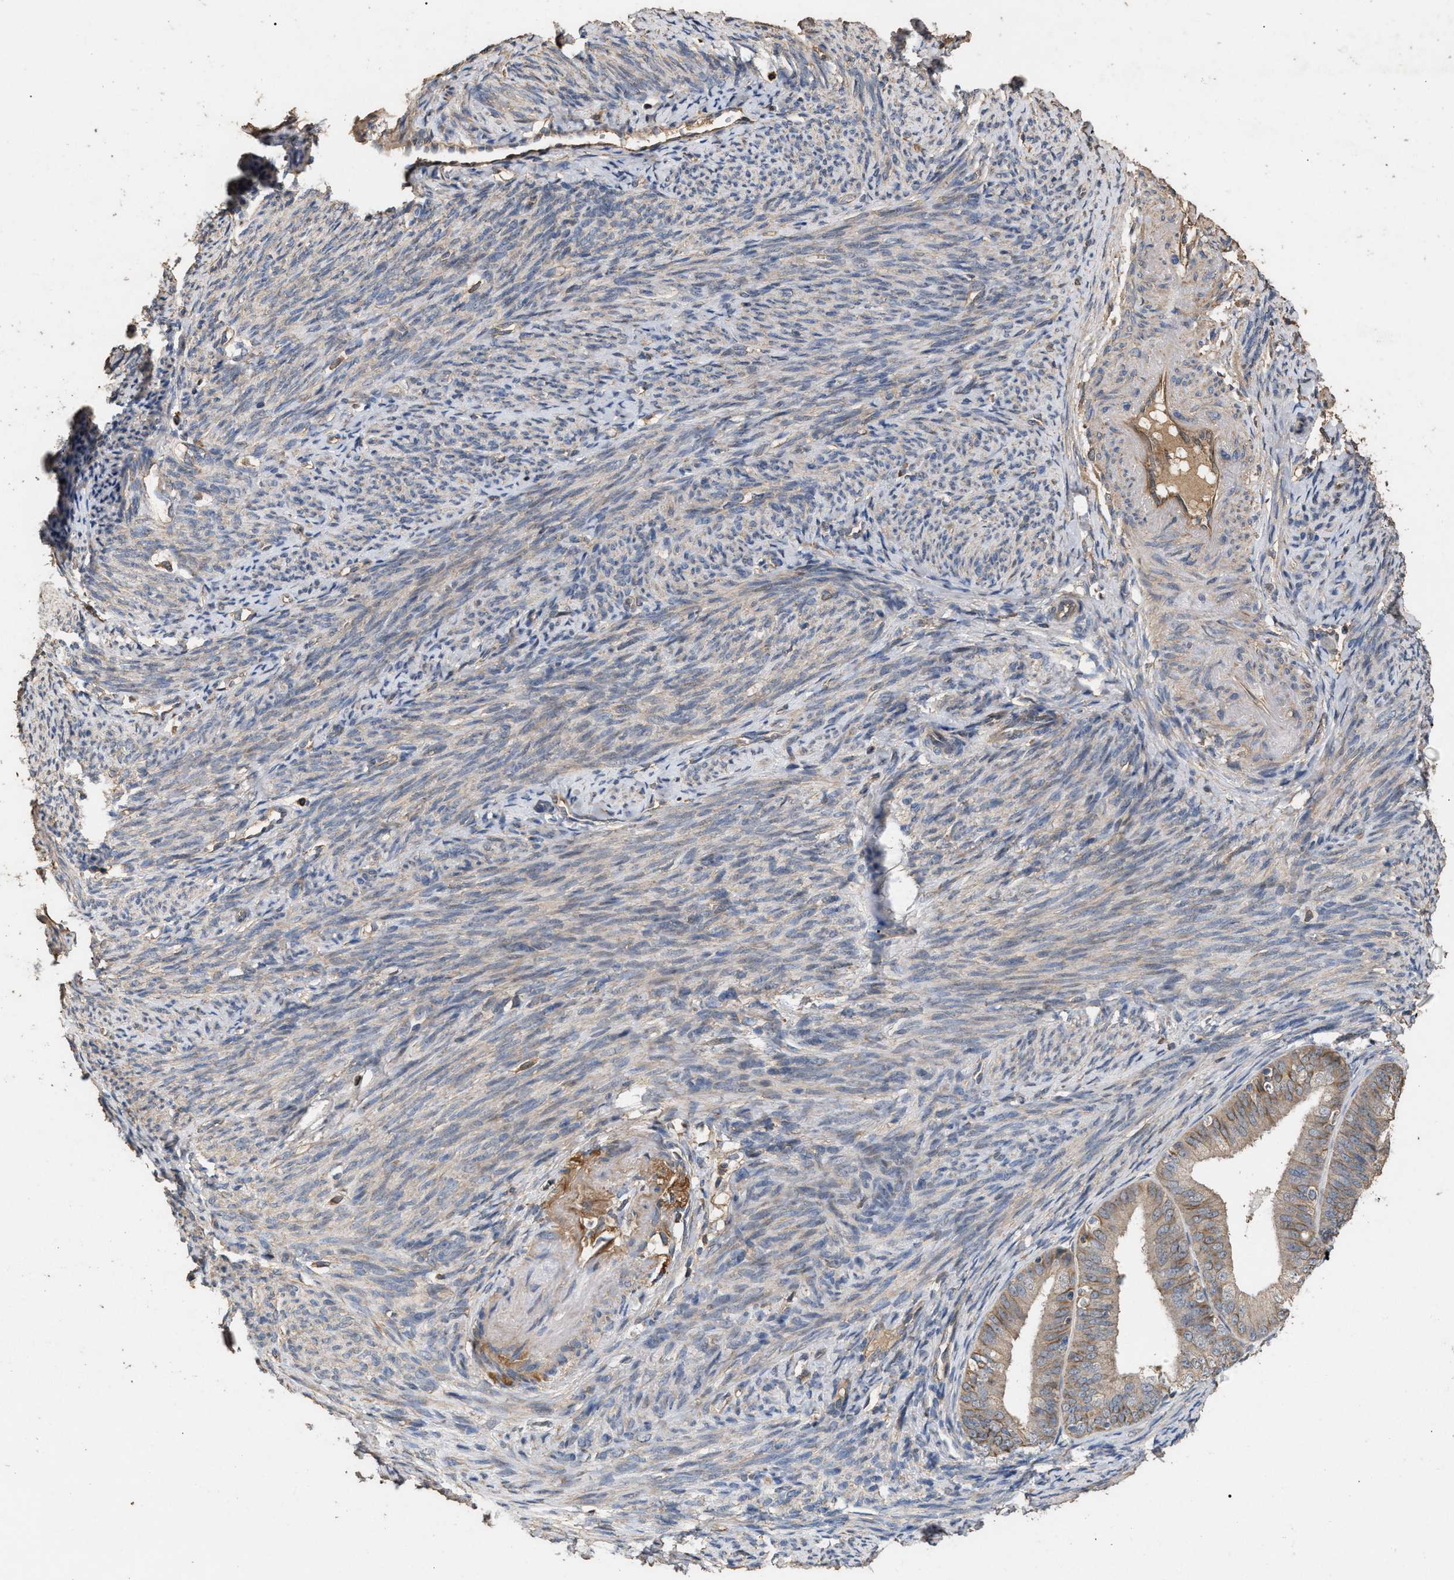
{"staining": {"intensity": "weak", "quantity": ">75%", "location": "cytoplasmic/membranous"}, "tissue": "endometrial cancer", "cell_type": "Tumor cells", "image_type": "cancer", "snomed": [{"axis": "morphology", "description": "Adenocarcinoma, NOS"}, {"axis": "topography", "description": "Endometrium"}], "caption": "IHC histopathology image of neoplastic tissue: endometrial cancer (adenocarcinoma) stained using immunohistochemistry (IHC) shows low levels of weak protein expression localized specifically in the cytoplasmic/membranous of tumor cells, appearing as a cytoplasmic/membranous brown color.", "gene": "HTRA3", "patient": {"sex": "female", "age": 63}}